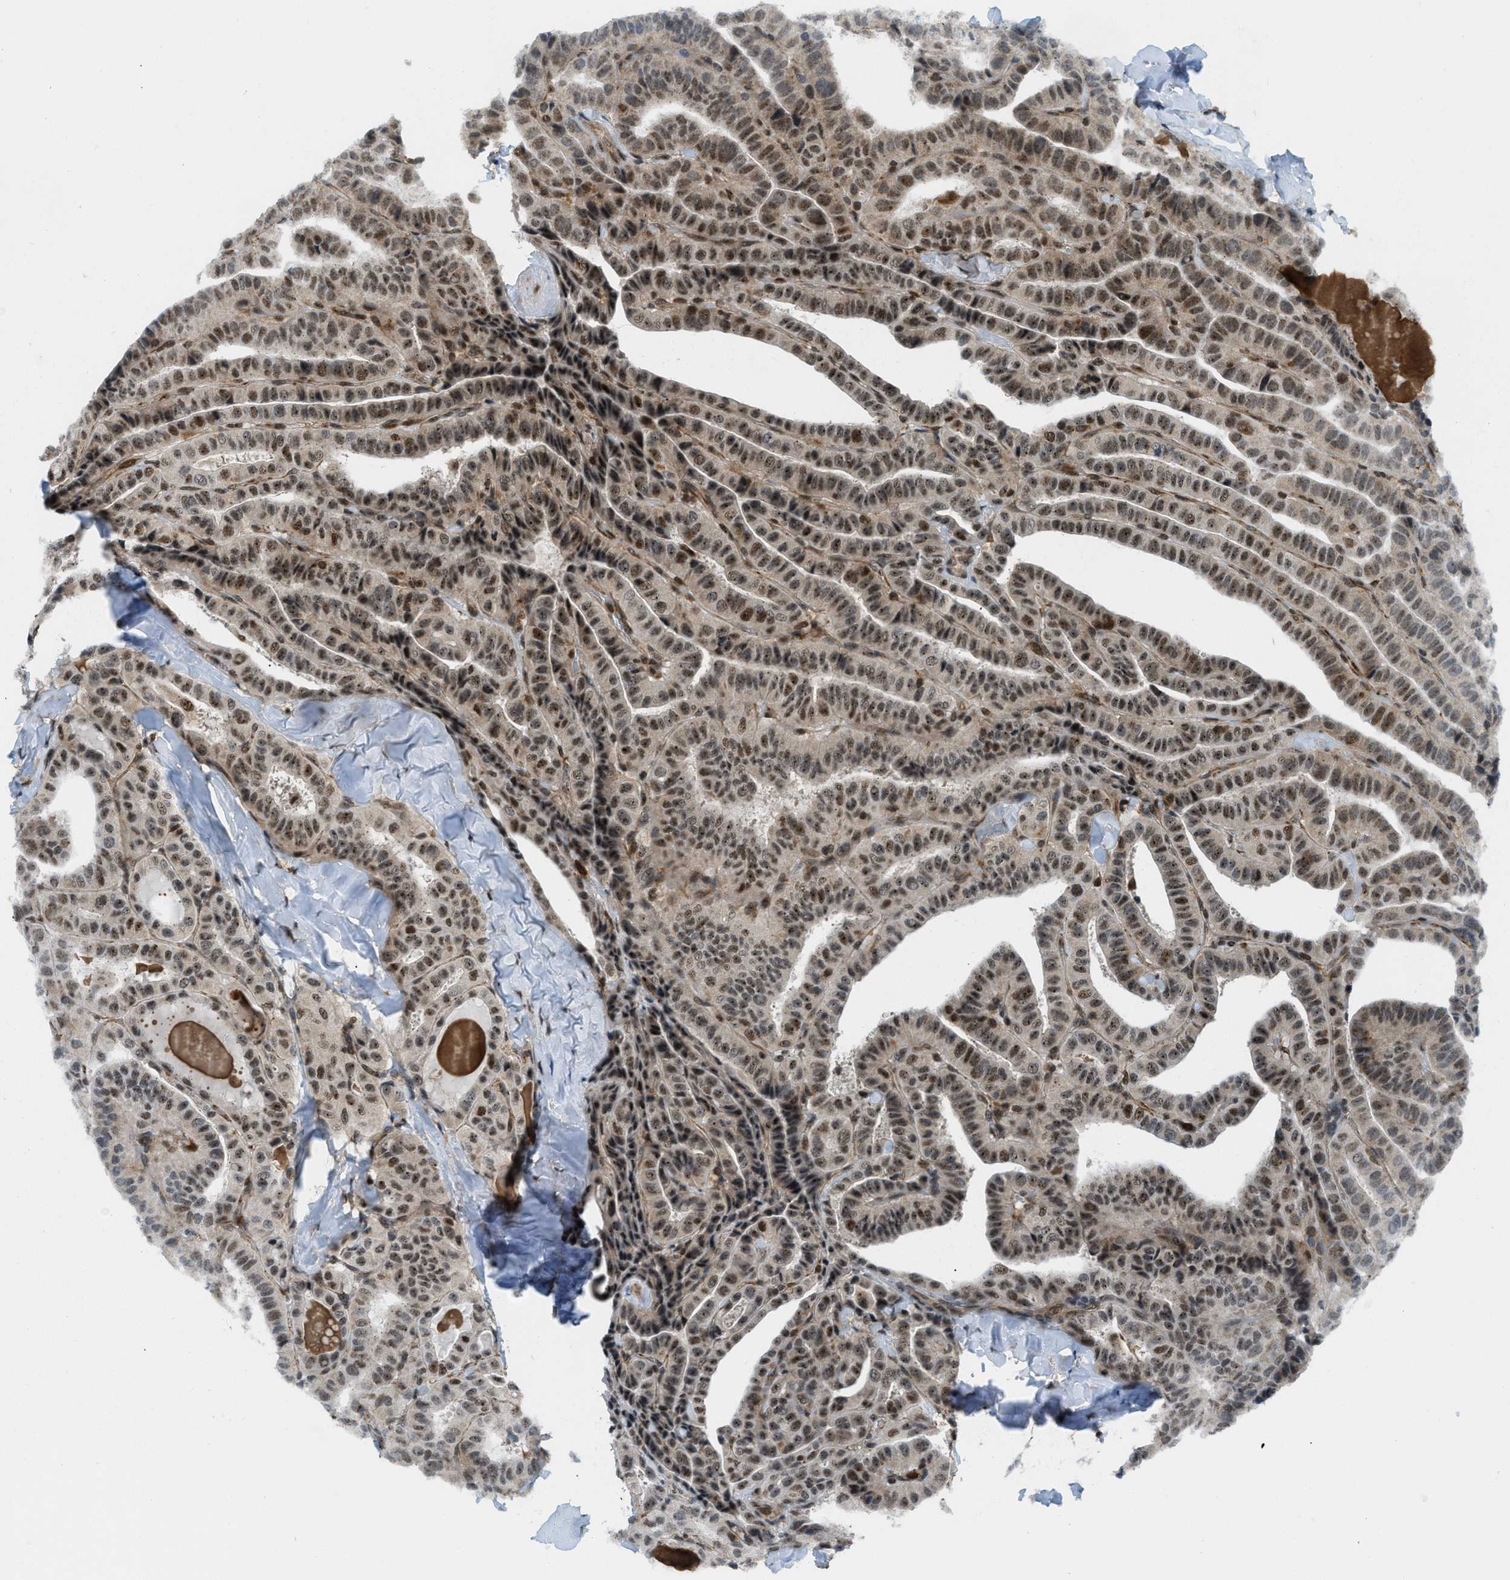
{"staining": {"intensity": "moderate", "quantity": ">75%", "location": "nuclear"}, "tissue": "thyroid cancer", "cell_type": "Tumor cells", "image_type": "cancer", "snomed": [{"axis": "morphology", "description": "Papillary adenocarcinoma, NOS"}, {"axis": "topography", "description": "Thyroid gland"}], "caption": "Immunohistochemical staining of human thyroid papillary adenocarcinoma exhibits medium levels of moderate nuclear protein staining in approximately >75% of tumor cells. The protein of interest is shown in brown color, while the nuclei are stained blue.", "gene": "E2F1", "patient": {"sex": "male", "age": 77}}